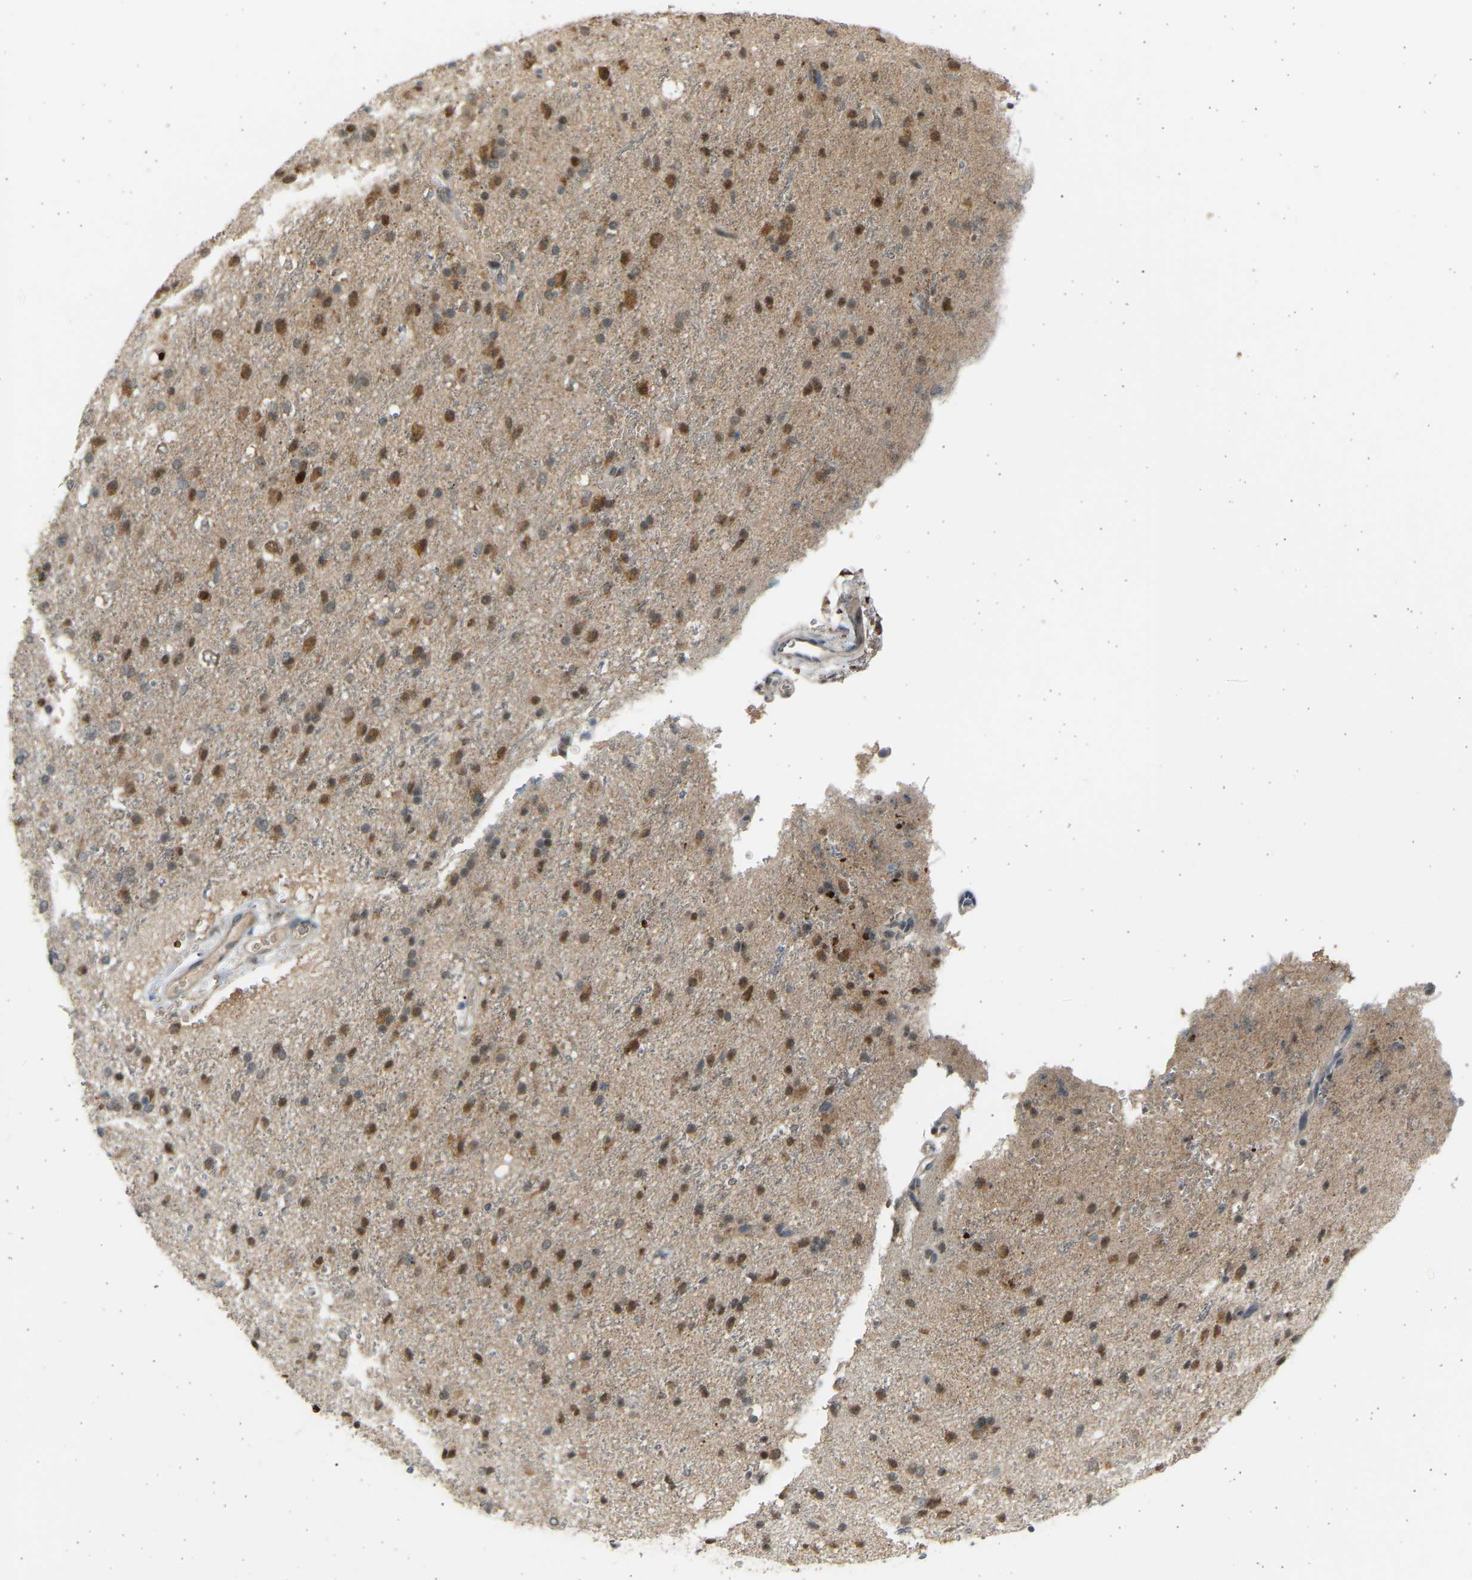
{"staining": {"intensity": "moderate", "quantity": ">75%", "location": "nuclear"}, "tissue": "glioma", "cell_type": "Tumor cells", "image_type": "cancer", "snomed": [{"axis": "morphology", "description": "Glioma, malignant, High grade"}, {"axis": "topography", "description": "Brain"}], "caption": "Protein analysis of glioma tissue displays moderate nuclear staining in approximately >75% of tumor cells. (IHC, brightfield microscopy, high magnification).", "gene": "BIRC2", "patient": {"sex": "male", "age": 47}}